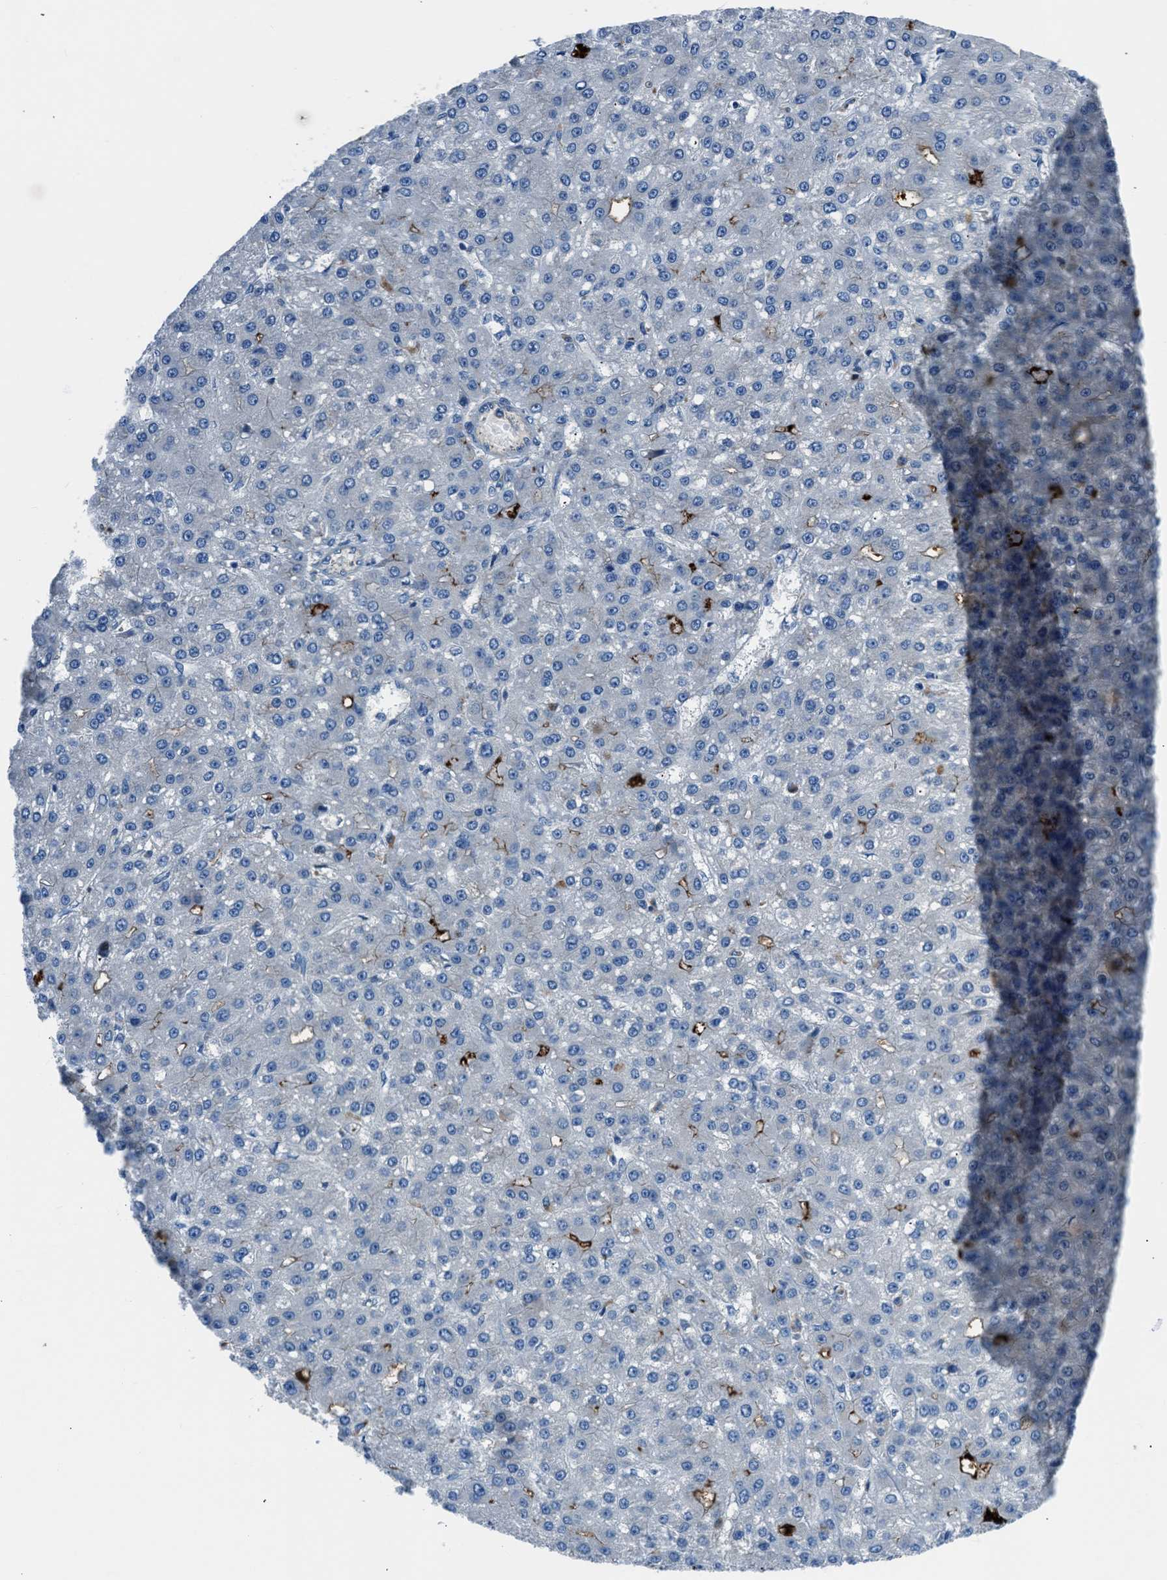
{"staining": {"intensity": "negative", "quantity": "none", "location": "none"}, "tissue": "liver cancer", "cell_type": "Tumor cells", "image_type": "cancer", "snomed": [{"axis": "morphology", "description": "Carcinoma, Hepatocellular, NOS"}, {"axis": "topography", "description": "Liver"}], "caption": "High magnification brightfield microscopy of liver hepatocellular carcinoma stained with DAB (3,3'-diaminobenzidine) (brown) and counterstained with hematoxylin (blue): tumor cells show no significant staining.", "gene": "SLC38A6", "patient": {"sex": "male", "age": 67}}